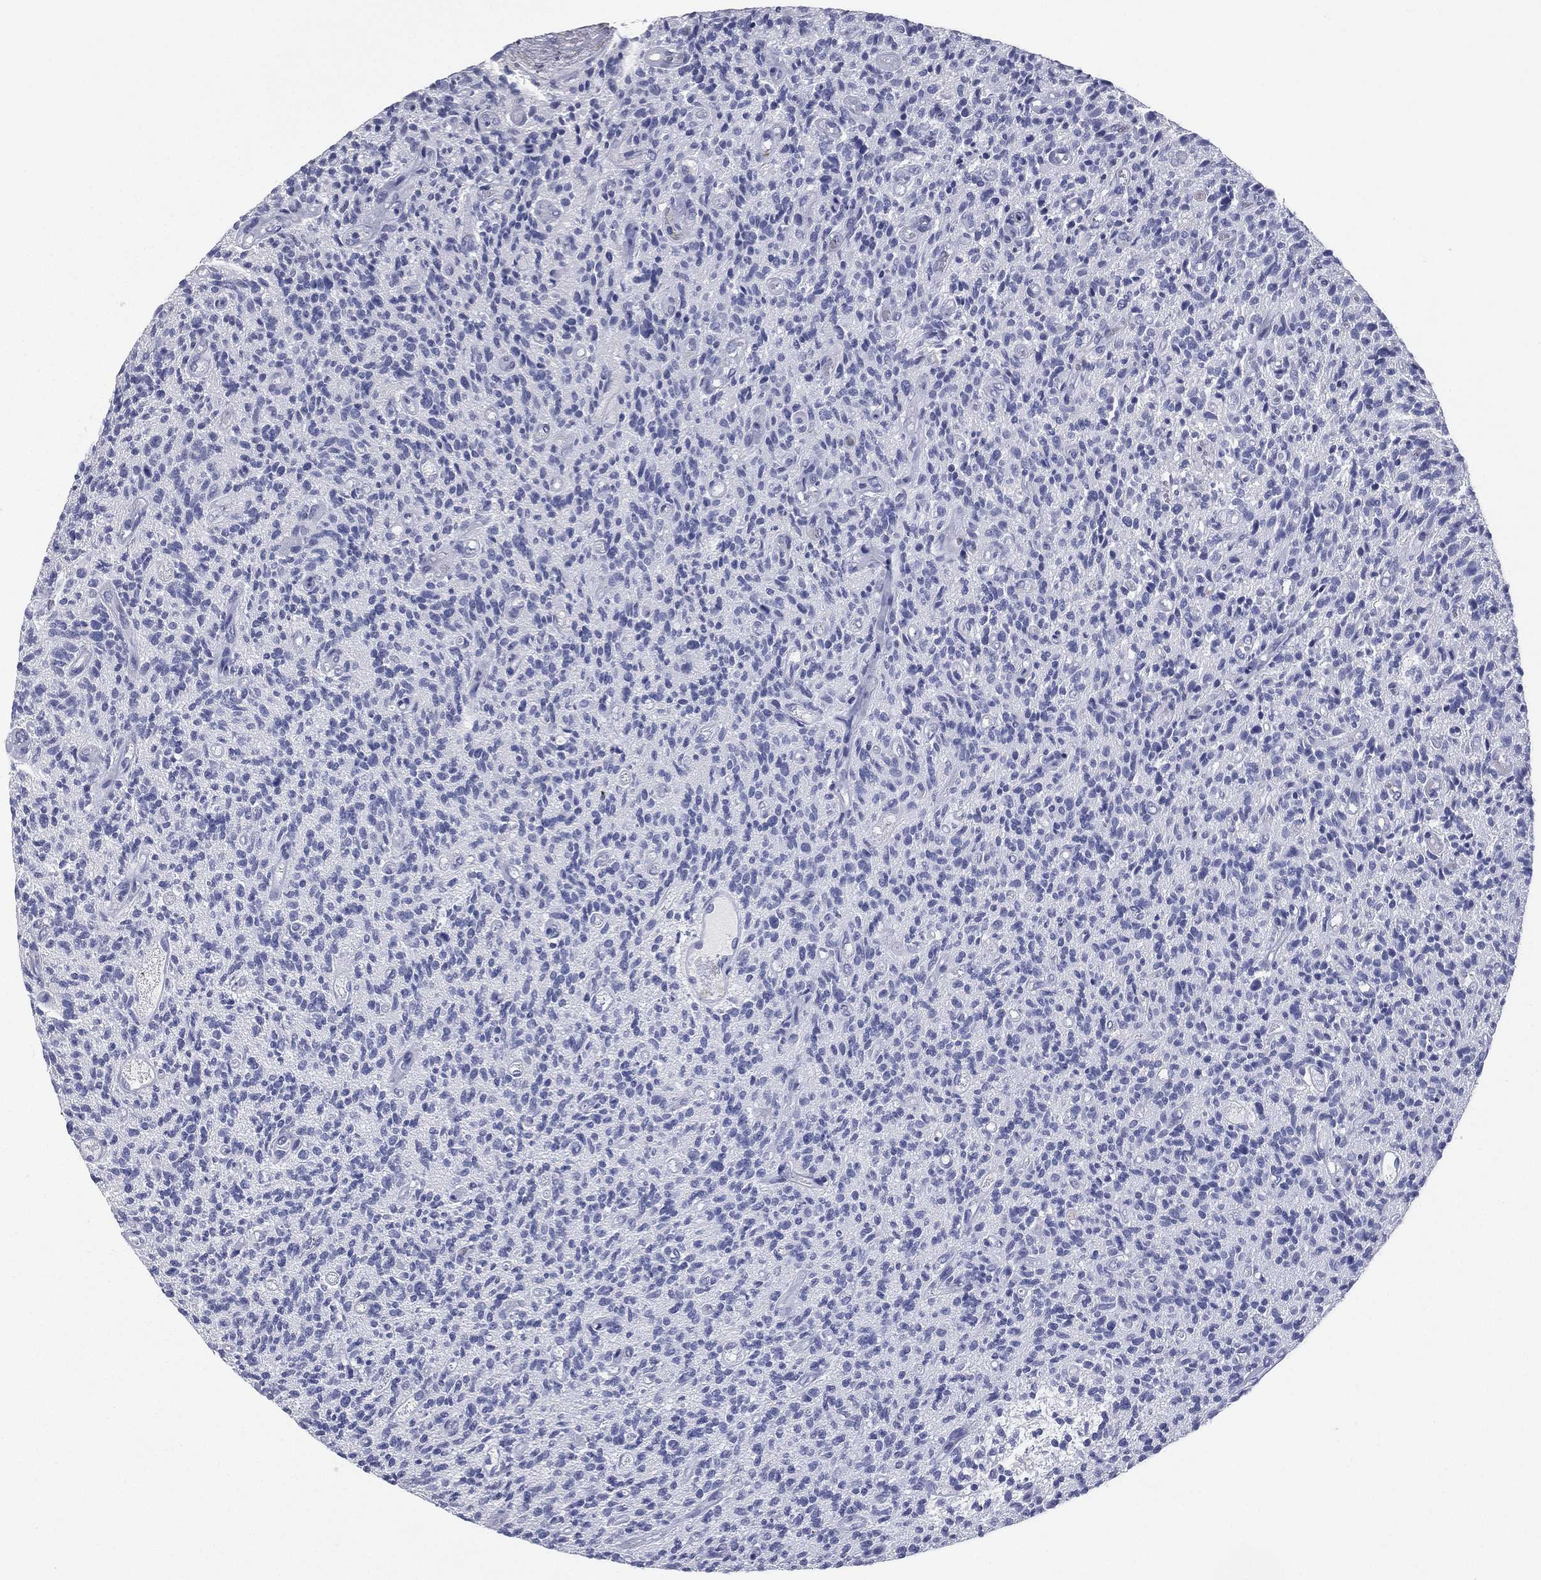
{"staining": {"intensity": "negative", "quantity": "none", "location": "none"}, "tissue": "glioma", "cell_type": "Tumor cells", "image_type": "cancer", "snomed": [{"axis": "morphology", "description": "Glioma, malignant, High grade"}, {"axis": "topography", "description": "Brain"}], "caption": "This is an immunohistochemistry micrograph of human glioma. There is no staining in tumor cells.", "gene": "KRT7", "patient": {"sex": "male", "age": 64}}